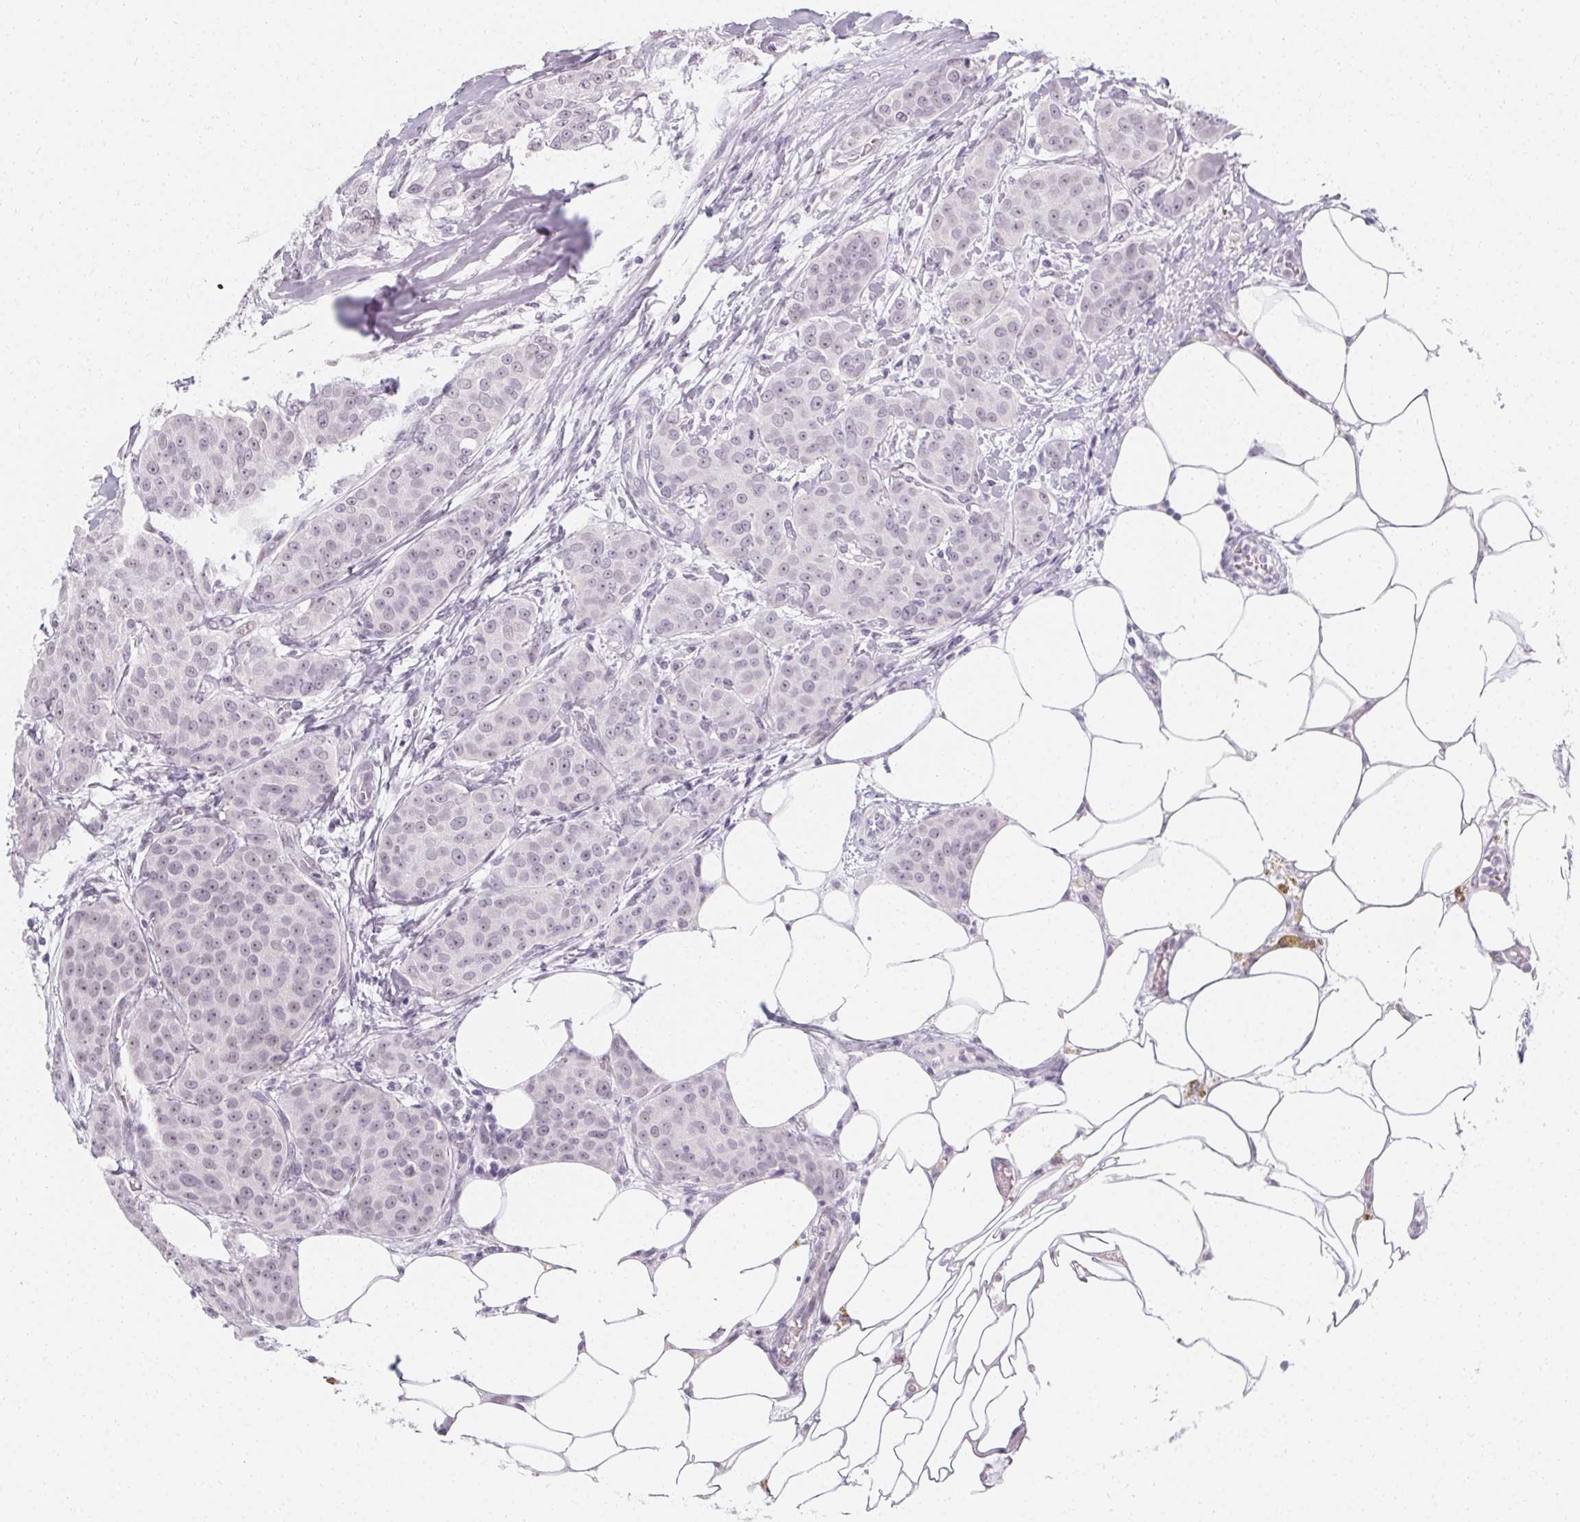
{"staining": {"intensity": "negative", "quantity": "none", "location": "none"}, "tissue": "breast cancer", "cell_type": "Tumor cells", "image_type": "cancer", "snomed": [{"axis": "morphology", "description": "Duct carcinoma"}, {"axis": "topography", "description": "Breast"}], "caption": "Breast cancer was stained to show a protein in brown. There is no significant expression in tumor cells.", "gene": "SYNPR", "patient": {"sex": "female", "age": 91}}